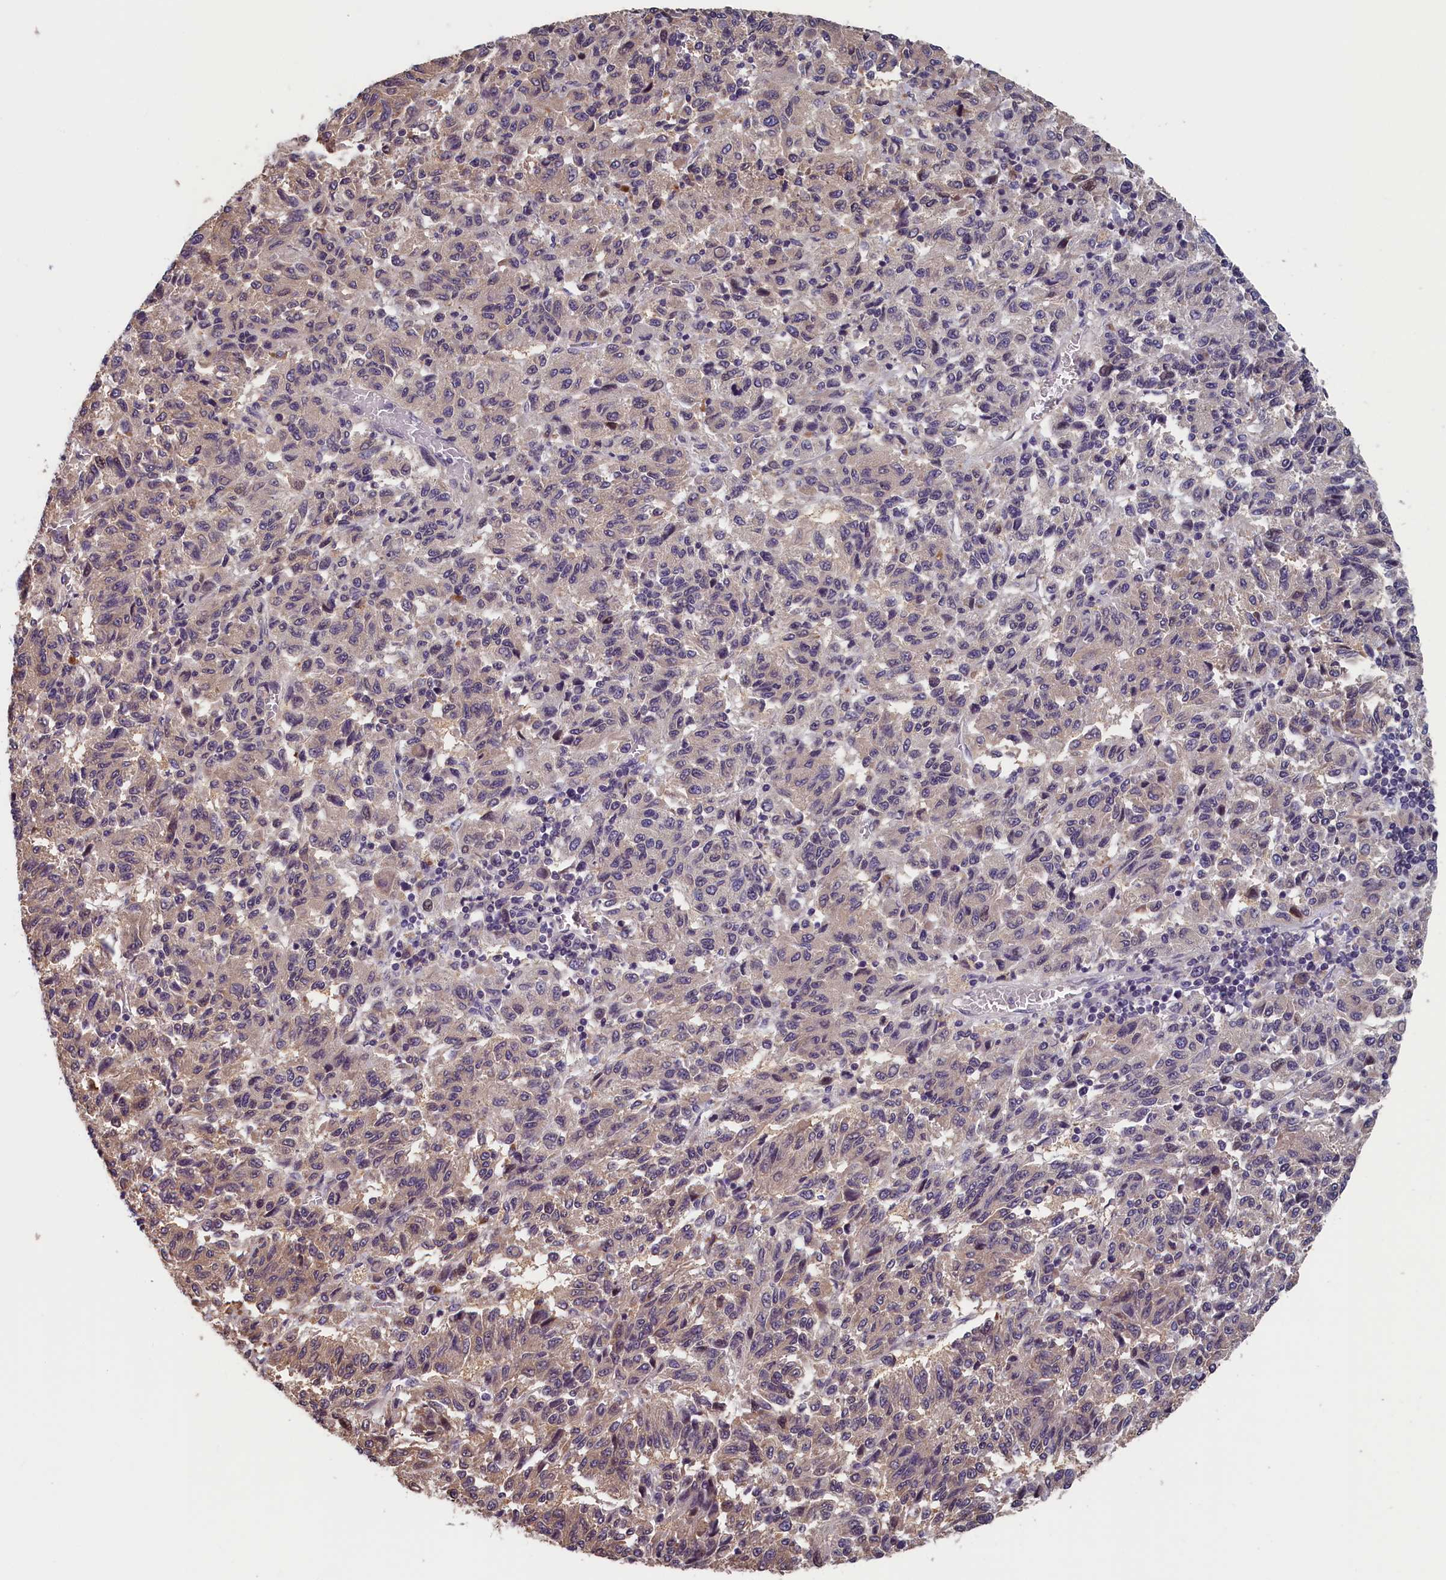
{"staining": {"intensity": "weak", "quantity": "<25%", "location": "cytoplasmic/membranous"}, "tissue": "melanoma", "cell_type": "Tumor cells", "image_type": "cancer", "snomed": [{"axis": "morphology", "description": "Malignant melanoma, Metastatic site"}, {"axis": "topography", "description": "Lung"}], "caption": "Human melanoma stained for a protein using immunohistochemistry (IHC) reveals no expression in tumor cells.", "gene": "TMEM116", "patient": {"sex": "male", "age": 64}}